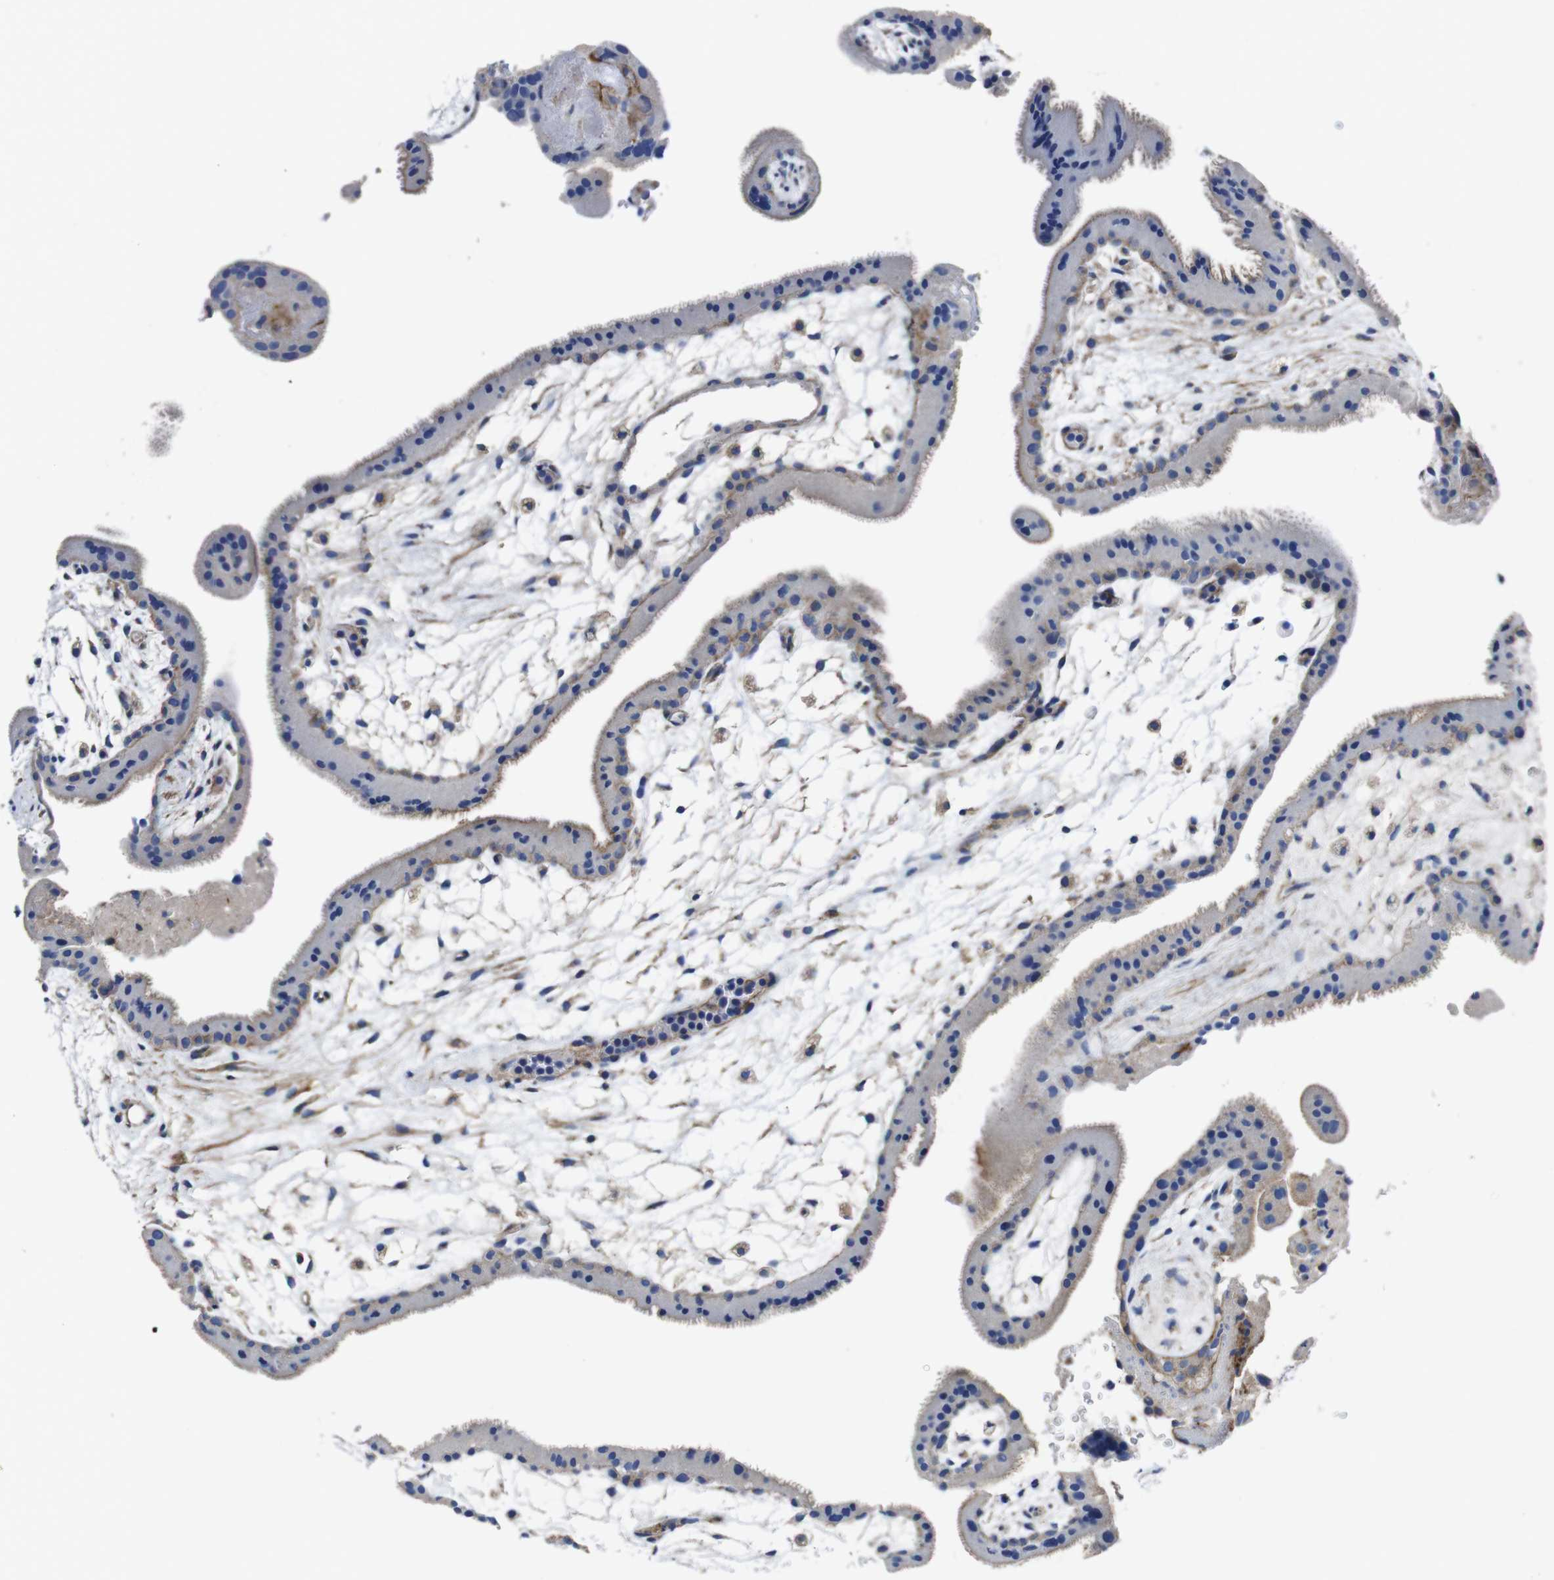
{"staining": {"intensity": "moderate", "quantity": "25%-75%", "location": "cytoplasmic/membranous"}, "tissue": "placenta", "cell_type": "Trophoblastic cells", "image_type": "normal", "snomed": [{"axis": "morphology", "description": "Normal tissue, NOS"}, {"axis": "topography", "description": "Placenta"}], "caption": "The histopathology image shows immunohistochemical staining of normal placenta. There is moderate cytoplasmic/membranous staining is identified in approximately 25%-75% of trophoblastic cells. The protein is stained brown, and the nuclei are stained in blue (DAB IHC with brightfield microscopy, high magnification).", "gene": "GPR4", "patient": {"sex": "female", "age": 19}}